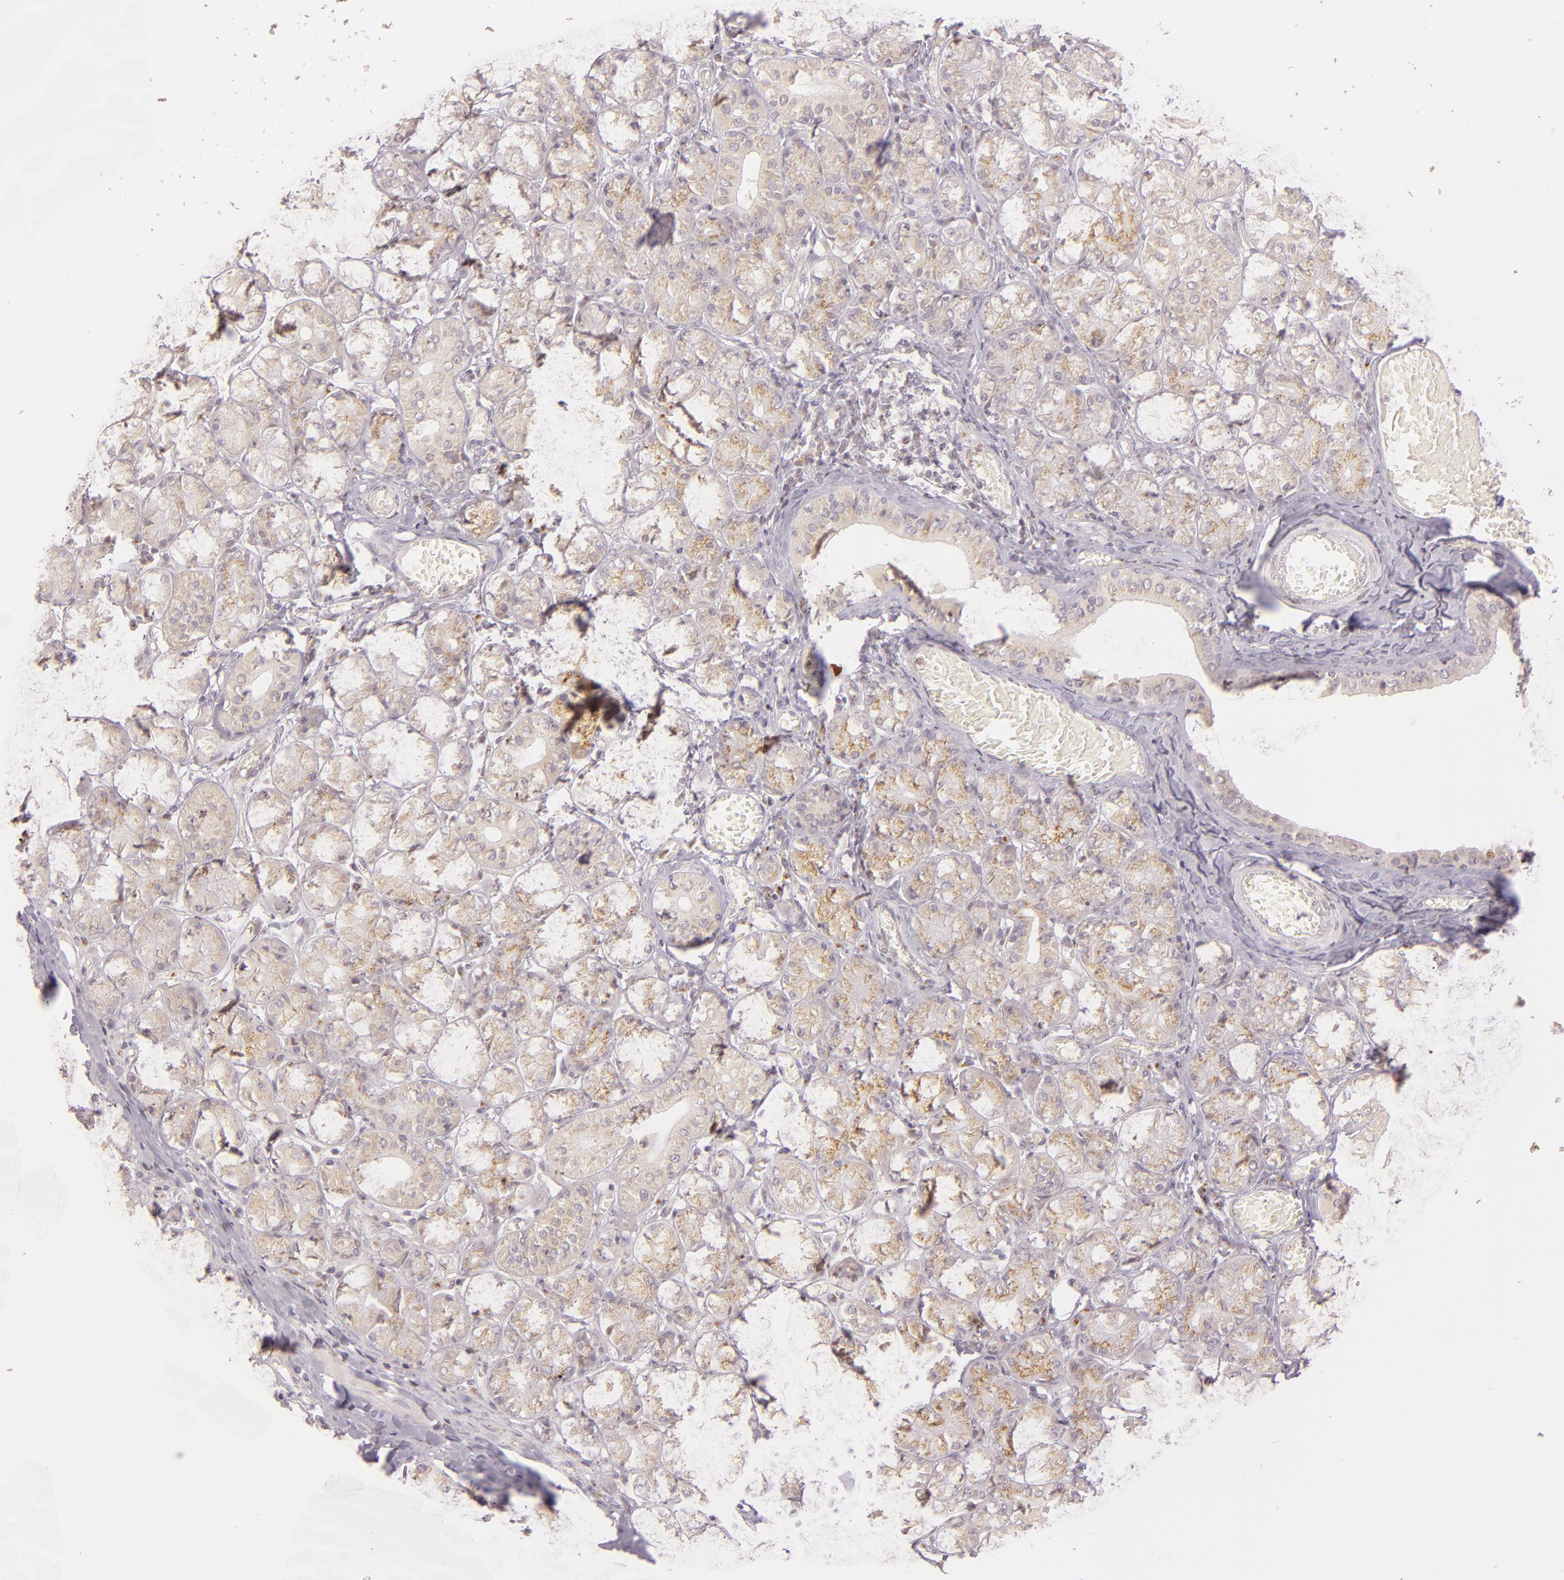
{"staining": {"intensity": "moderate", "quantity": ">75%", "location": "cytoplasmic/membranous"}, "tissue": "salivary gland", "cell_type": "Glandular cells", "image_type": "normal", "snomed": [{"axis": "morphology", "description": "Normal tissue, NOS"}, {"axis": "topography", "description": "Salivary gland"}], "caption": "Immunohistochemistry (IHC) micrograph of benign salivary gland stained for a protein (brown), which exhibits medium levels of moderate cytoplasmic/membranous positivity in about >75% of glandular cells.", "gene": "LGMN", "patient": {"sex": "female", "age": 24}}